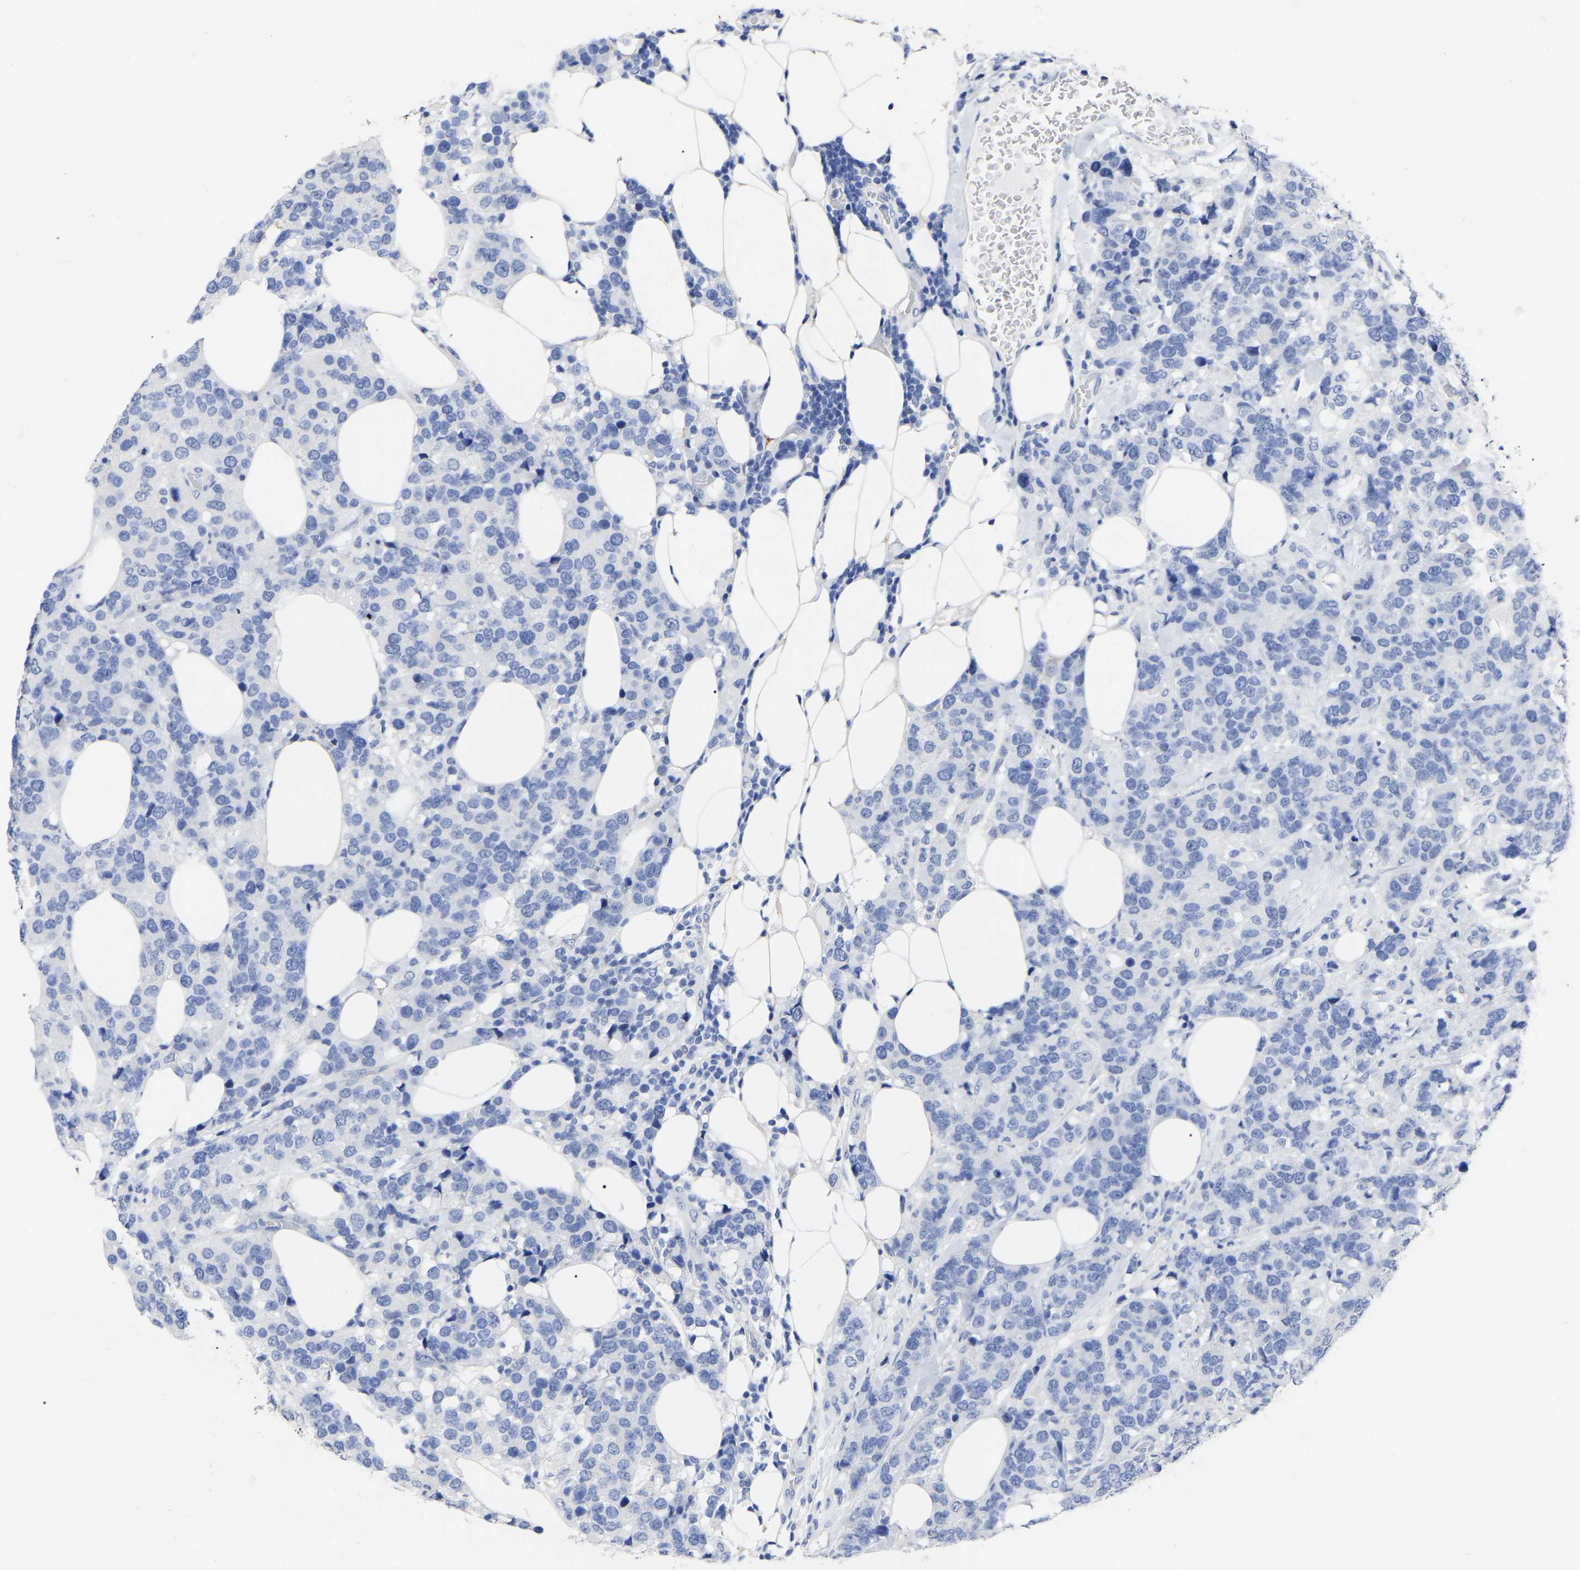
{"staining": {"intensity": "negative", "quantity": "none", "location": "none"}, "tissue": "breast cancer", "cell_type": "Tumor cells", "image_type": "cancer", "snomed": [{"axis": "morphology", "description": "Lobular carcinoma"}, {"axis": "topography", "description": "Breast"}], "caption": "An image of breast cancer stained for a protein displays no brown staining in tumor cells. (Stains: DAB immunohistochemistry (IHC) with hematoxylin counter stain, Microscopy: brightfield microscopy at high magnification).", "gene": "ANXA13", "patient": {"sex": "female", "age": 59}}